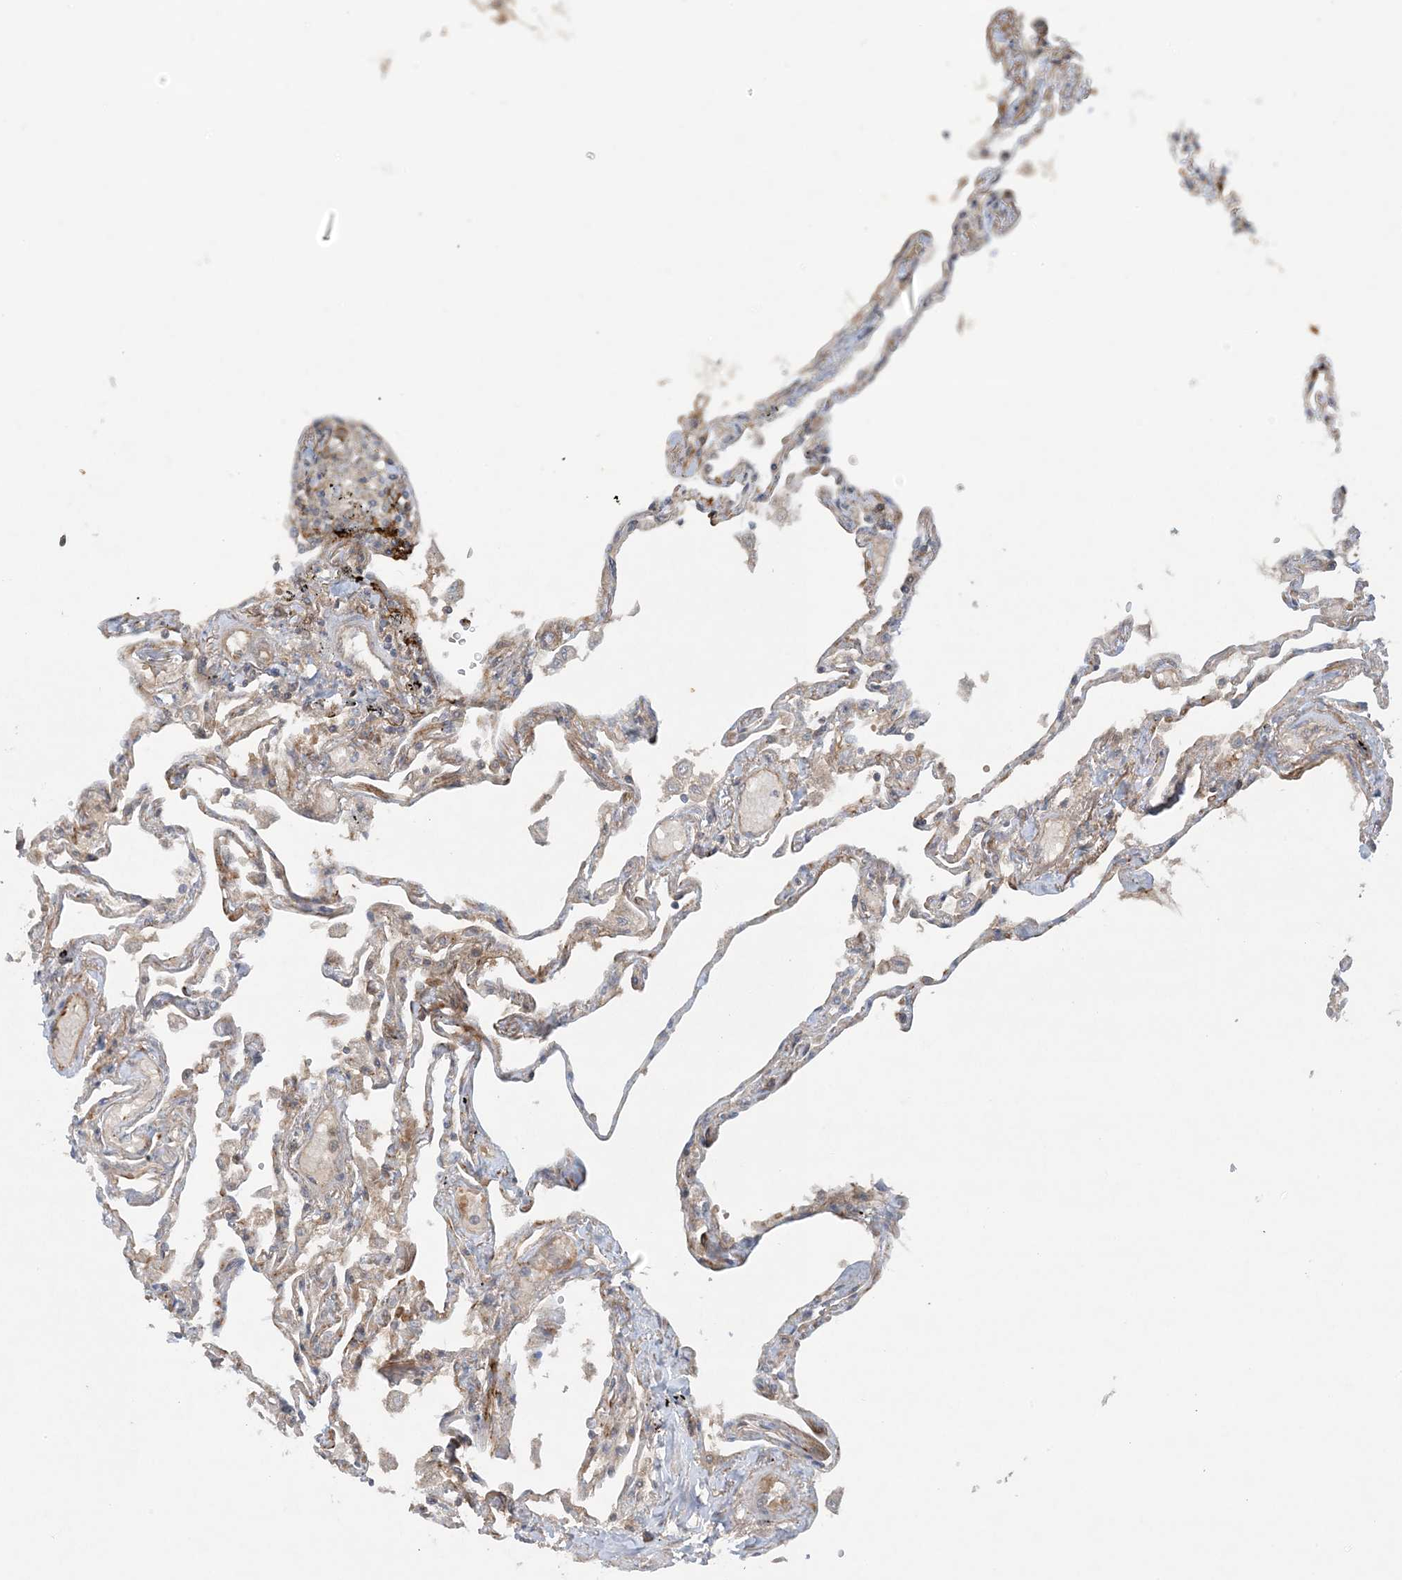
{"staining": {"intensity": "moderate", "quantity": "25%-75%", "location": "cytoplasmic/membranous"}, "tissue": "lung", "cell_type": "Alveolar cells", "image_type": "normal", "snomed": [{"axis": "morphology", "description": "Normal tissue, NOS"}, {"axis": "topography", "description": "Lung"}], "caption": "Approximately 25%-75% of alveolar cells in normal human lung demonstrate moderate cytoplasmic/membranous protein staining as visualized by brown immunohistochemical staining.", "gene": "STAM2", "patient": {"sex": "female", "age": 67}}